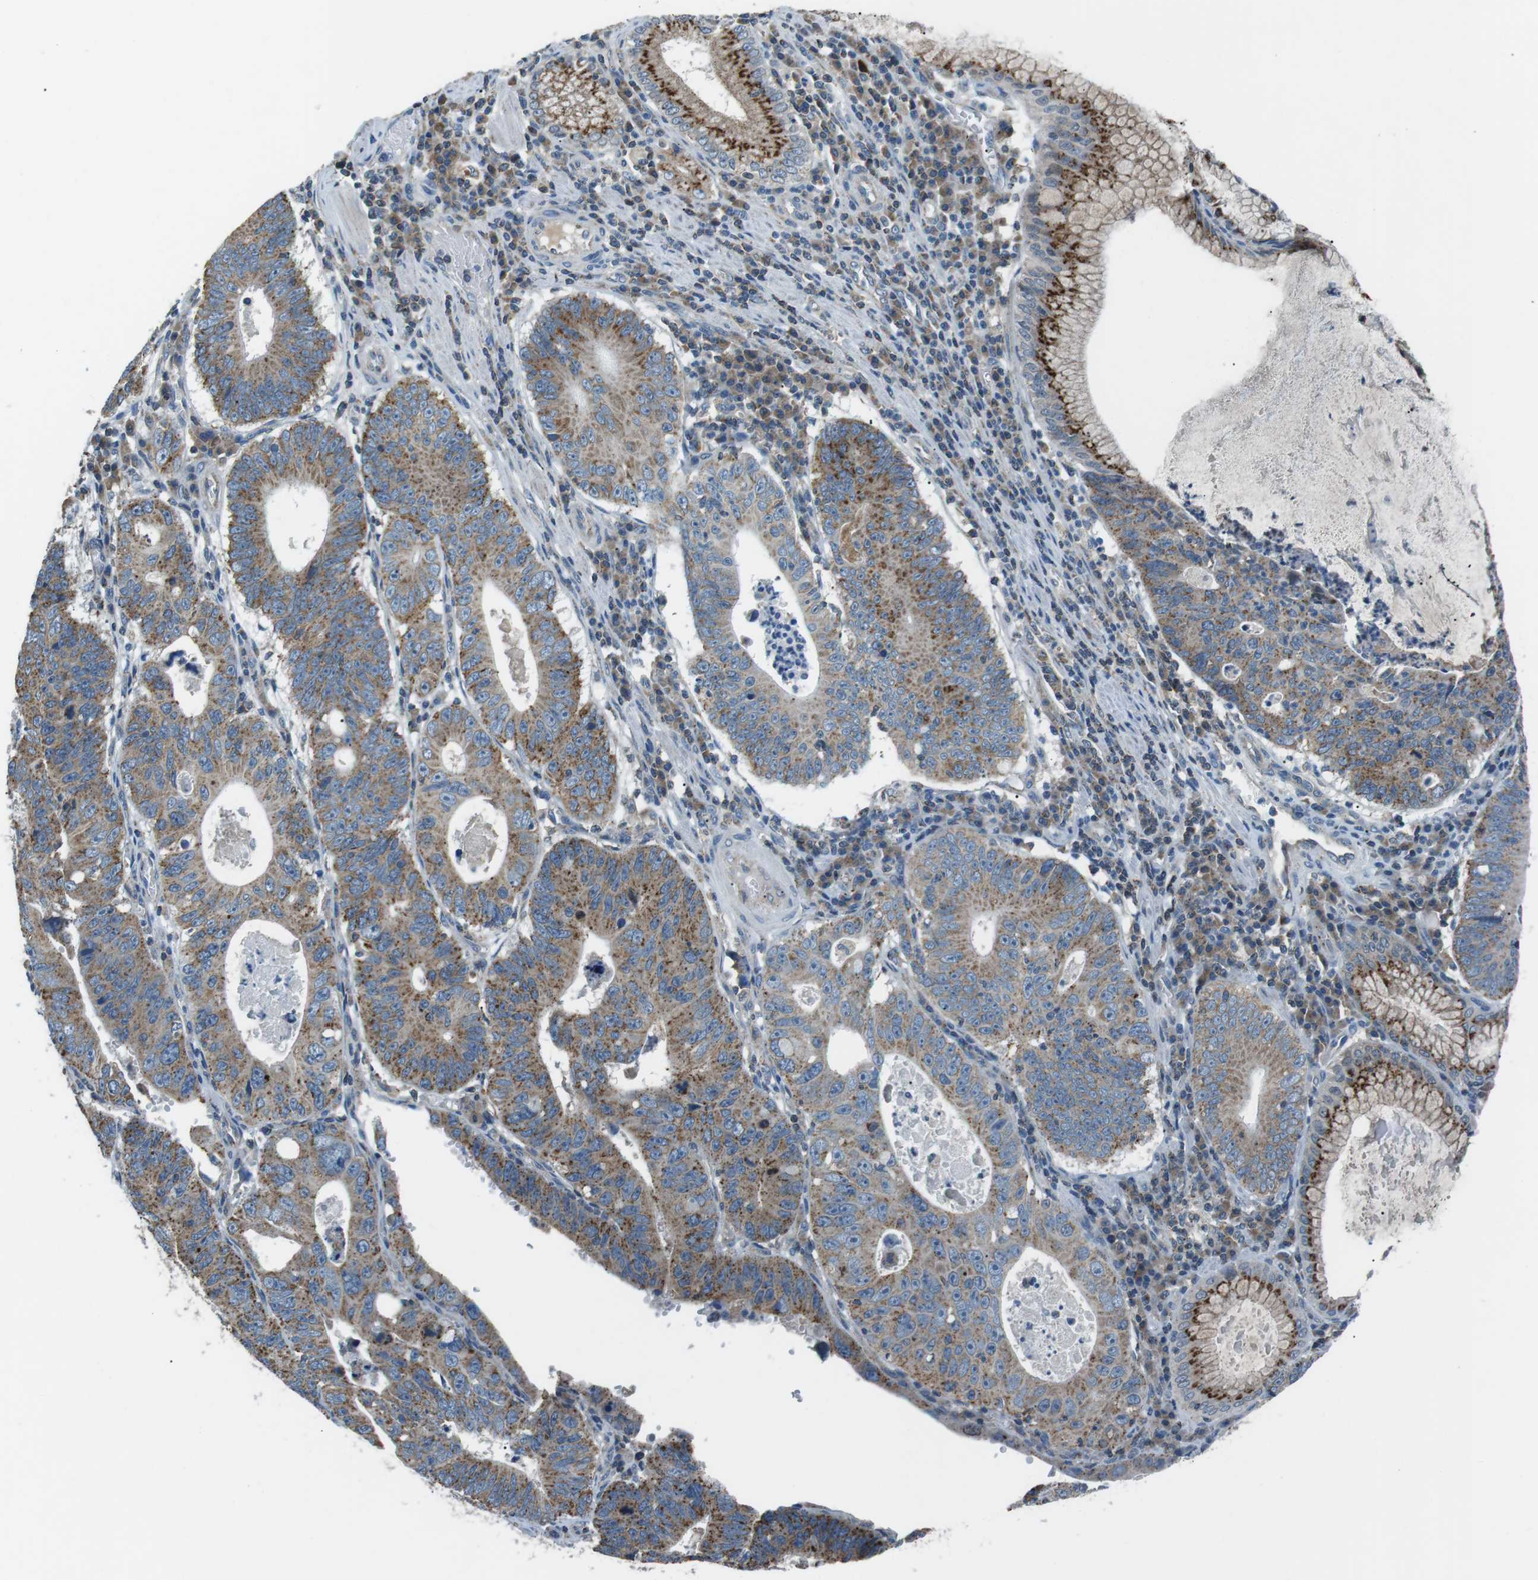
{"staining": {"intensity": "moderate", "quantity": ">75%", "location": "cytoplasmic/membranous"}, "tissue": "stomach cancer", "cell_type": "Tumor cells", "image_type": "cancer", "snomed": [{"axis": "morphology", "description": "Adenocarcinoma, NOS"}, {"axis": "topography", "description": "Stomach"}], "caption": "A micrograph of stomach adenocarcinoma stained for a protein displays moderate cytoplasmic/membranous brown staining in tumor cells.", "gene": "FAM3B", "patient": {"sex": "male", "age": 59}}